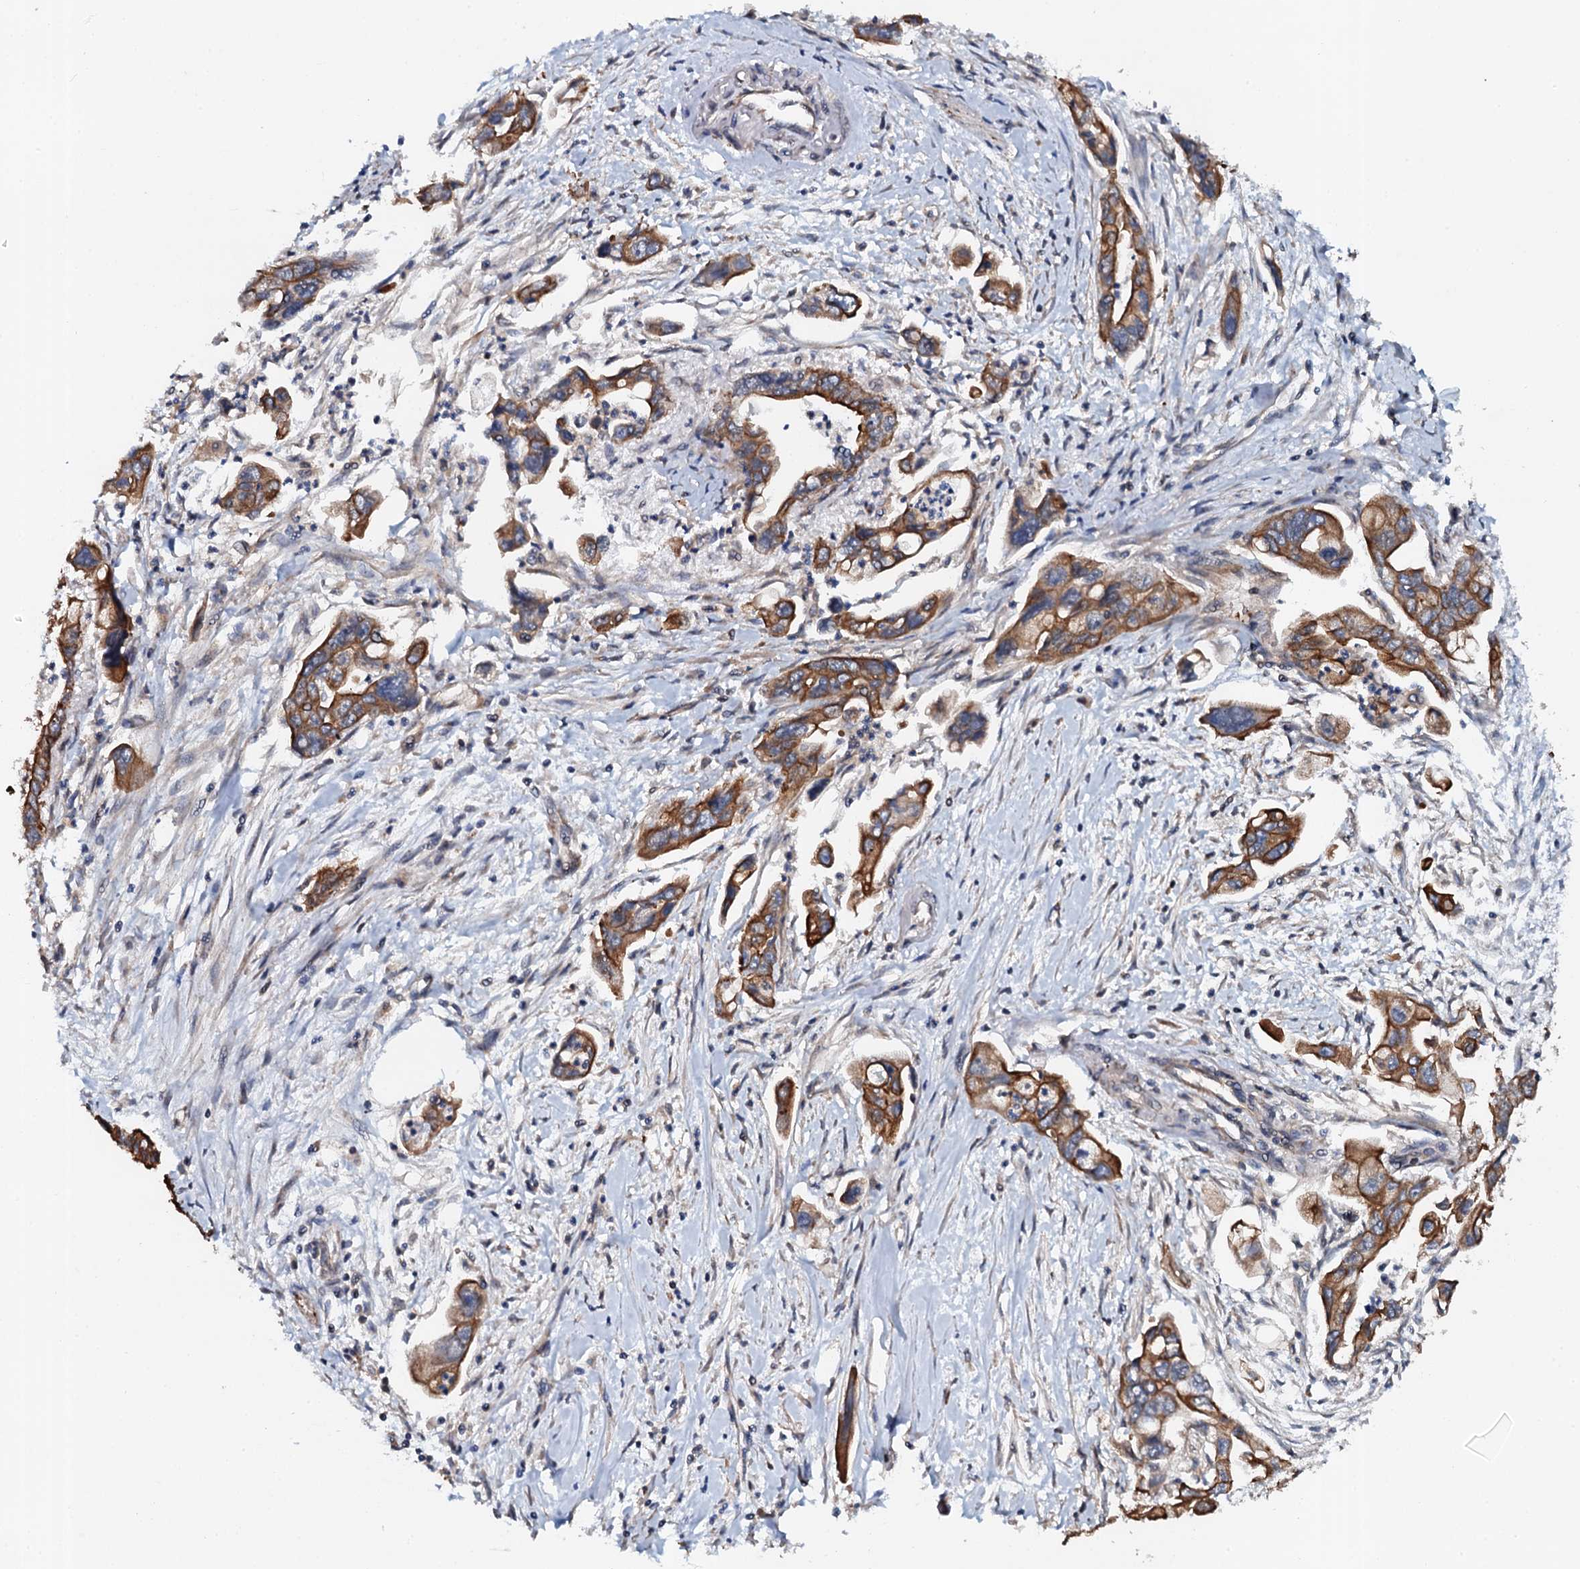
{"staining": {"intensity": "strong", "quantity": ">75%", "location": "cytoplasmic/membranous"}, "tissue": "pancreatic cancer", "cell_type": "Tumor cells", "image_type": "cancer", "snomed": [{"axis": "morphology", "description": "Adenocarcinoma, NOS"}, {"axis": "topography", "description": "Pancreas"}], "caption": "Immunohistochemistry (DAB (3,3'-diaminobenzidine)) staining of pancreatic cancer shows strong cytoplasmic/membranous protein expression in about >75% of tumor cells. (DAB IHC with brightfield microscopy, high magnification).", "gene": "GLCE", "patient": {"sex": "male", "age": 70}}